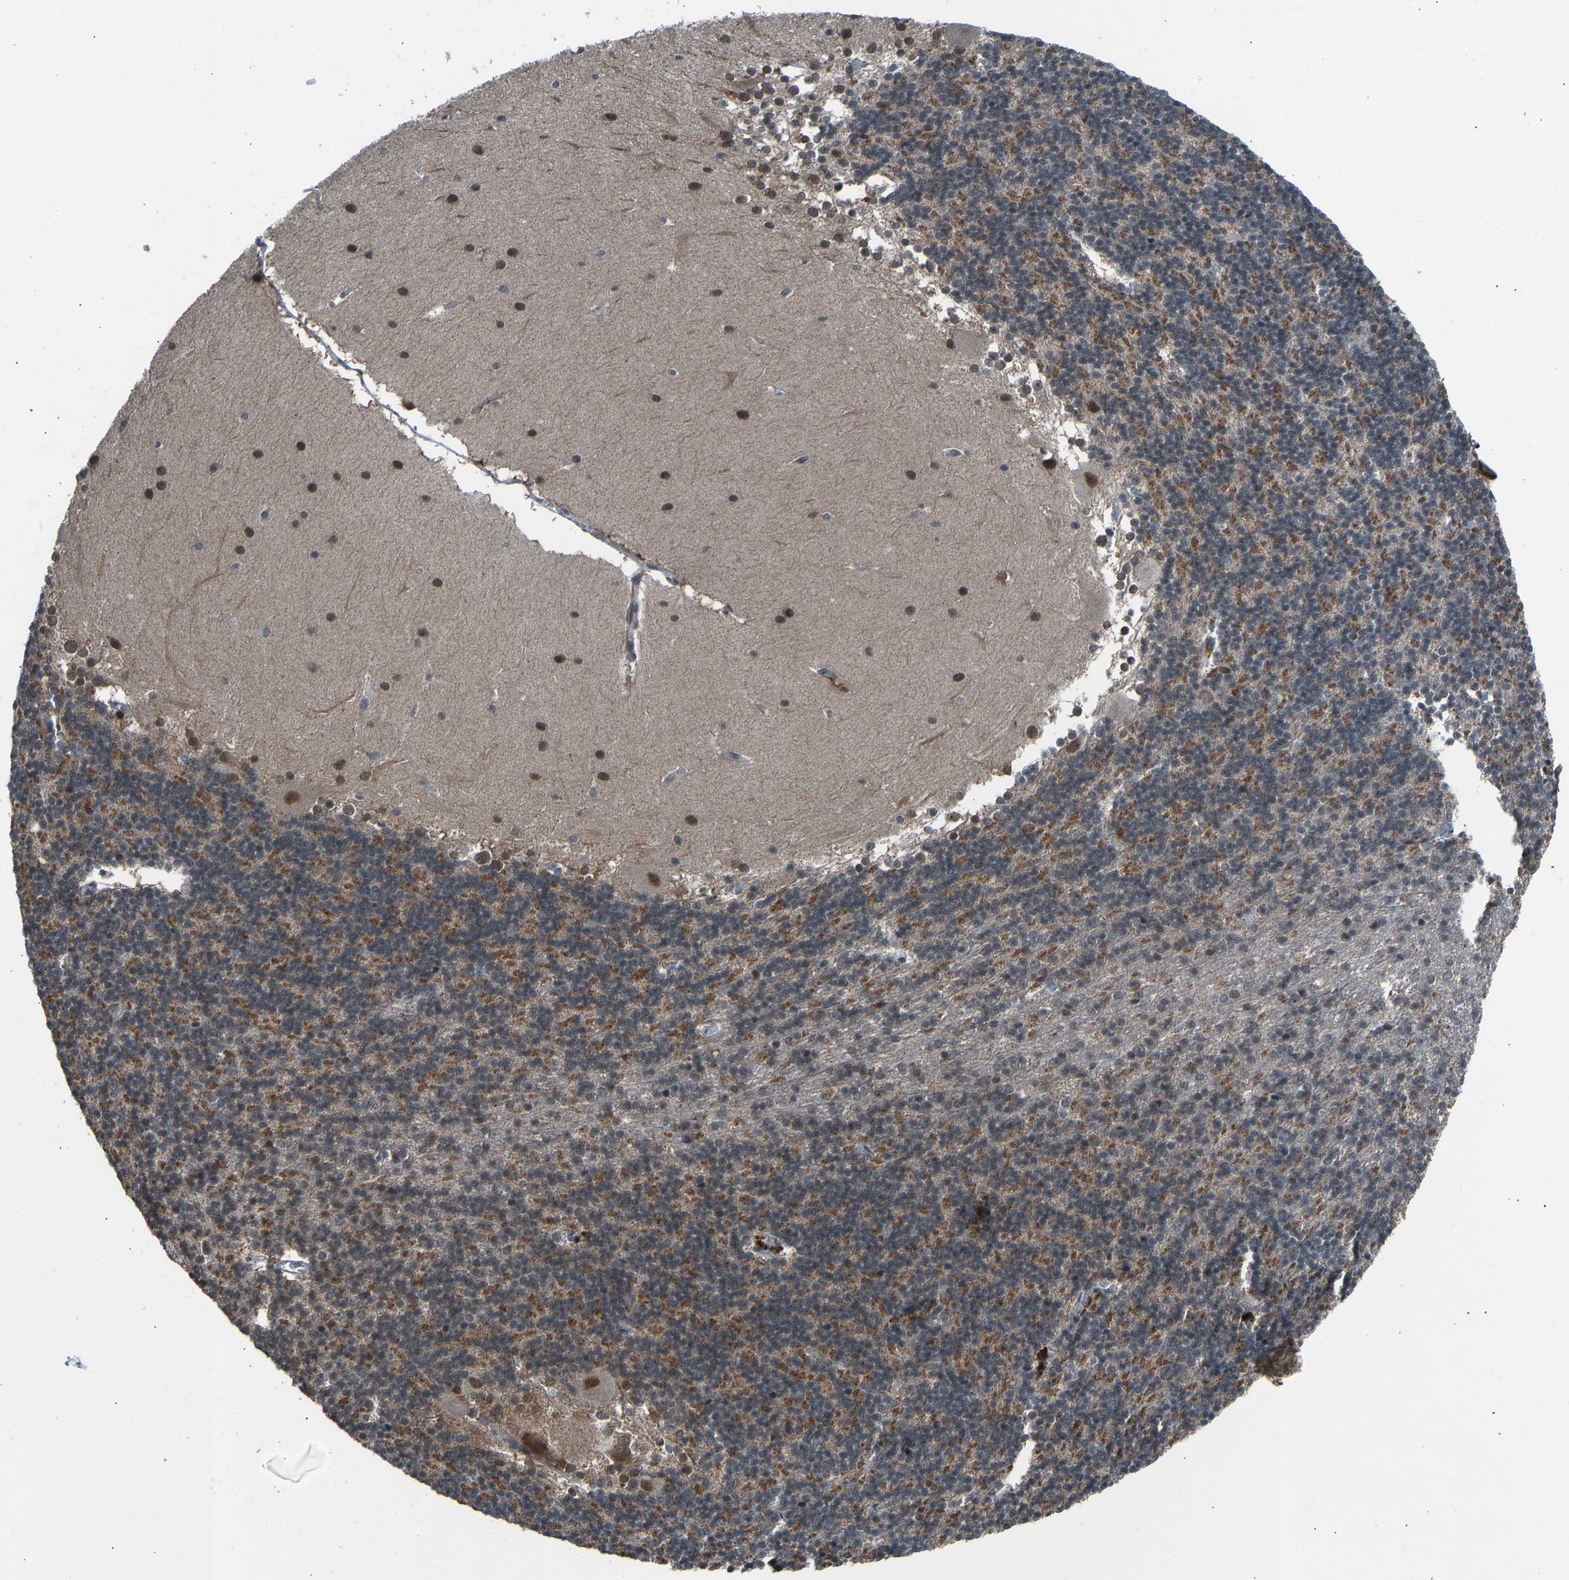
{"staining": {"intensity": "moderate", "quantity": "25%-75%", "location": "cytoplasmic/membranous"}, "tissue": "cerebellum", "cell_type": "Cells in granular layer", "image_type": "normal", "snomed": [{"axis": "morphology", "description": "Normal tissue, NOS"}, {"axis": "topography", "description": "Cerebellum"}], "caption": "There is medium levels of moderate cytoplasmic/membranous expression in cells in granular layer of unremarkable cerebellum, as demonstrated by immunohistochemical staining (brown color).", "gene": "SLC43A1", "patient": {"sex": "female", "age": 19}}